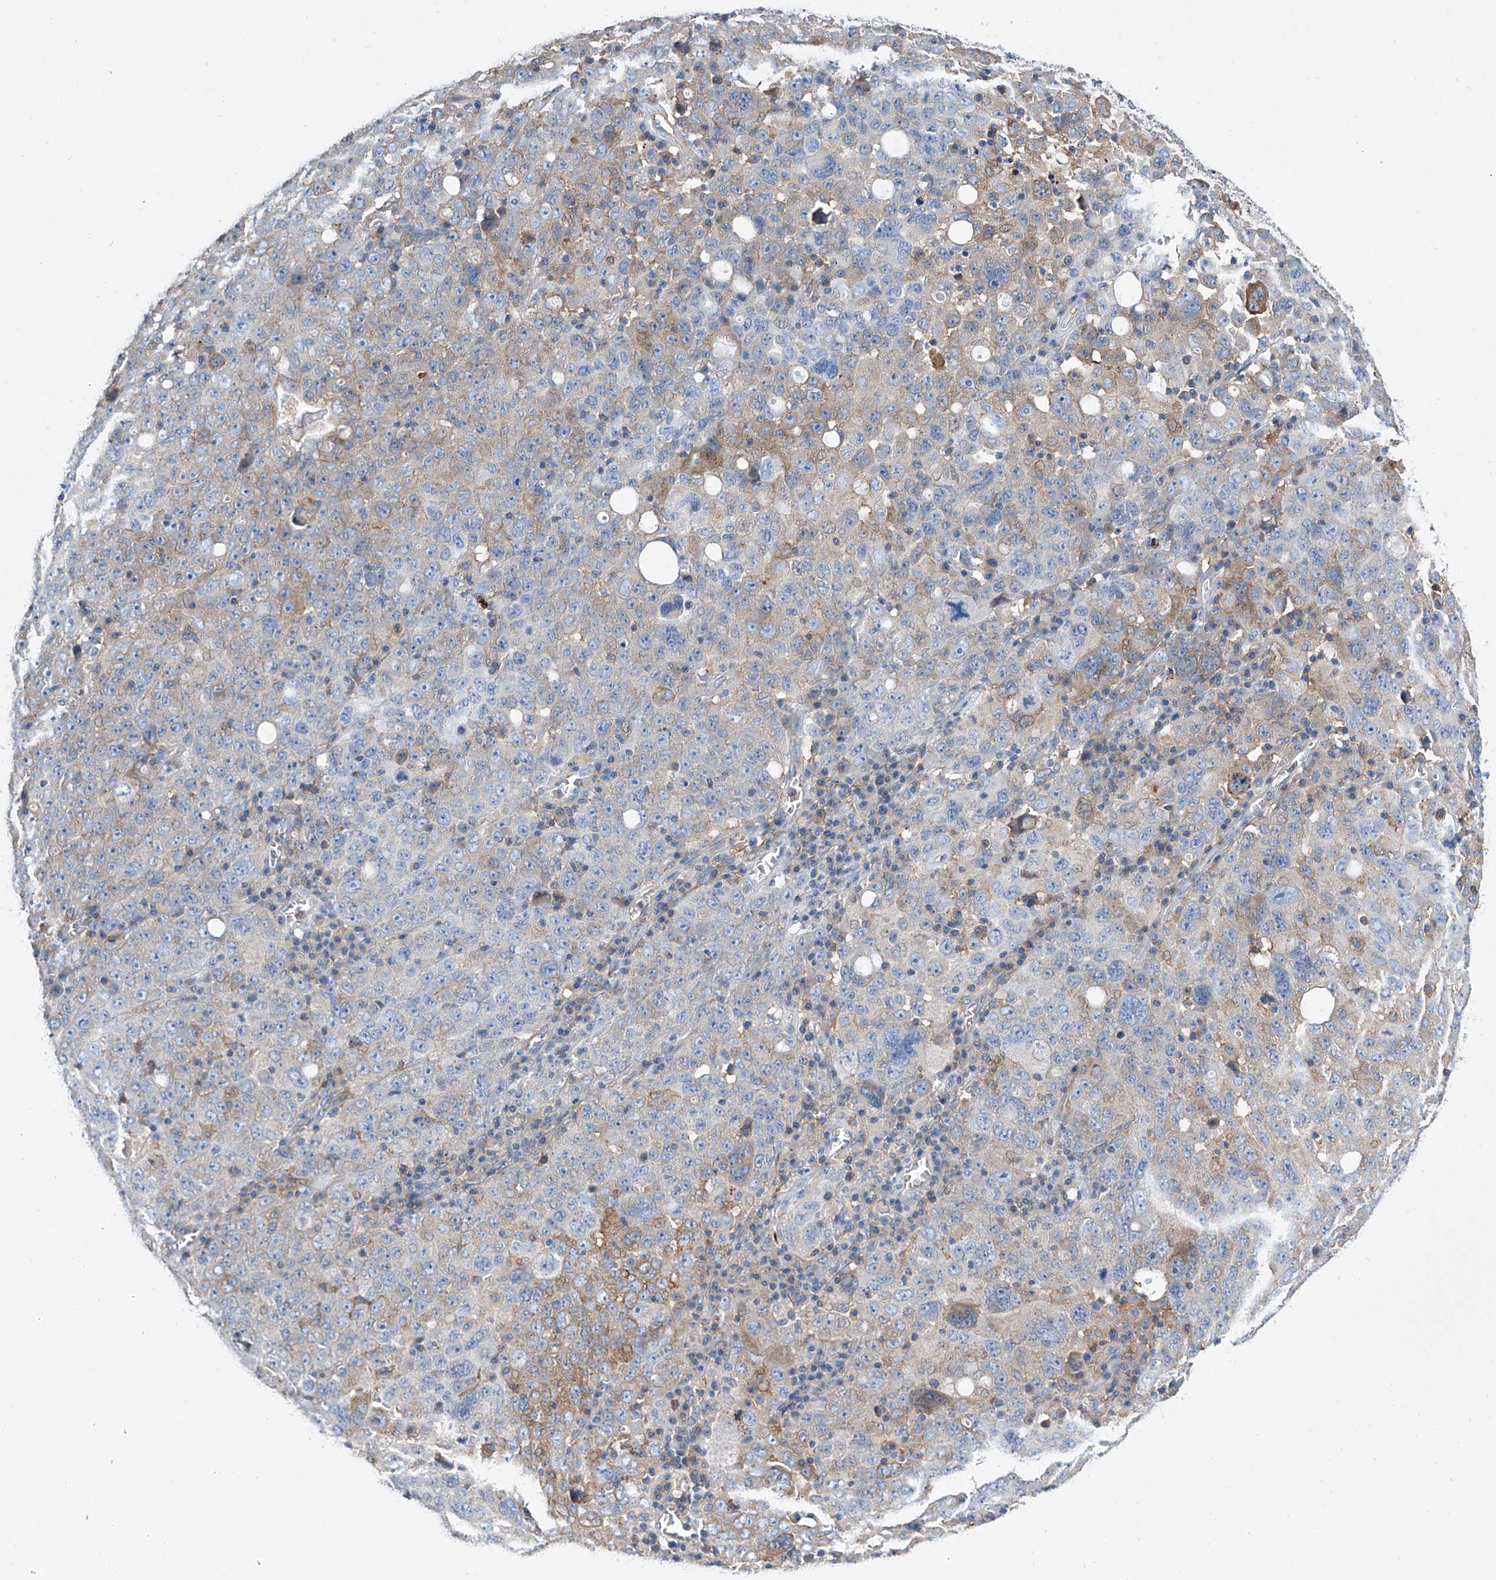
{"staining": {"intensity": "weak", "quantity": "<25%", "location": "cytoplasmic/membranous"}, "tissue": "ovarian cancer", "cell_type": "Tumor cells", "image_type": "cancer", "snomed": [{"axis": "morphology", "description": "Carcinoma, endometroid"}, {"axis": "topography", "description": "Ovary"}], "caption": "The photomicrograph demonstrates no significant staining in tumor cells of endometroid carcinoma (ovarian).", "gene": "GPT", "patient": {"sex": "female", "age": 62}}